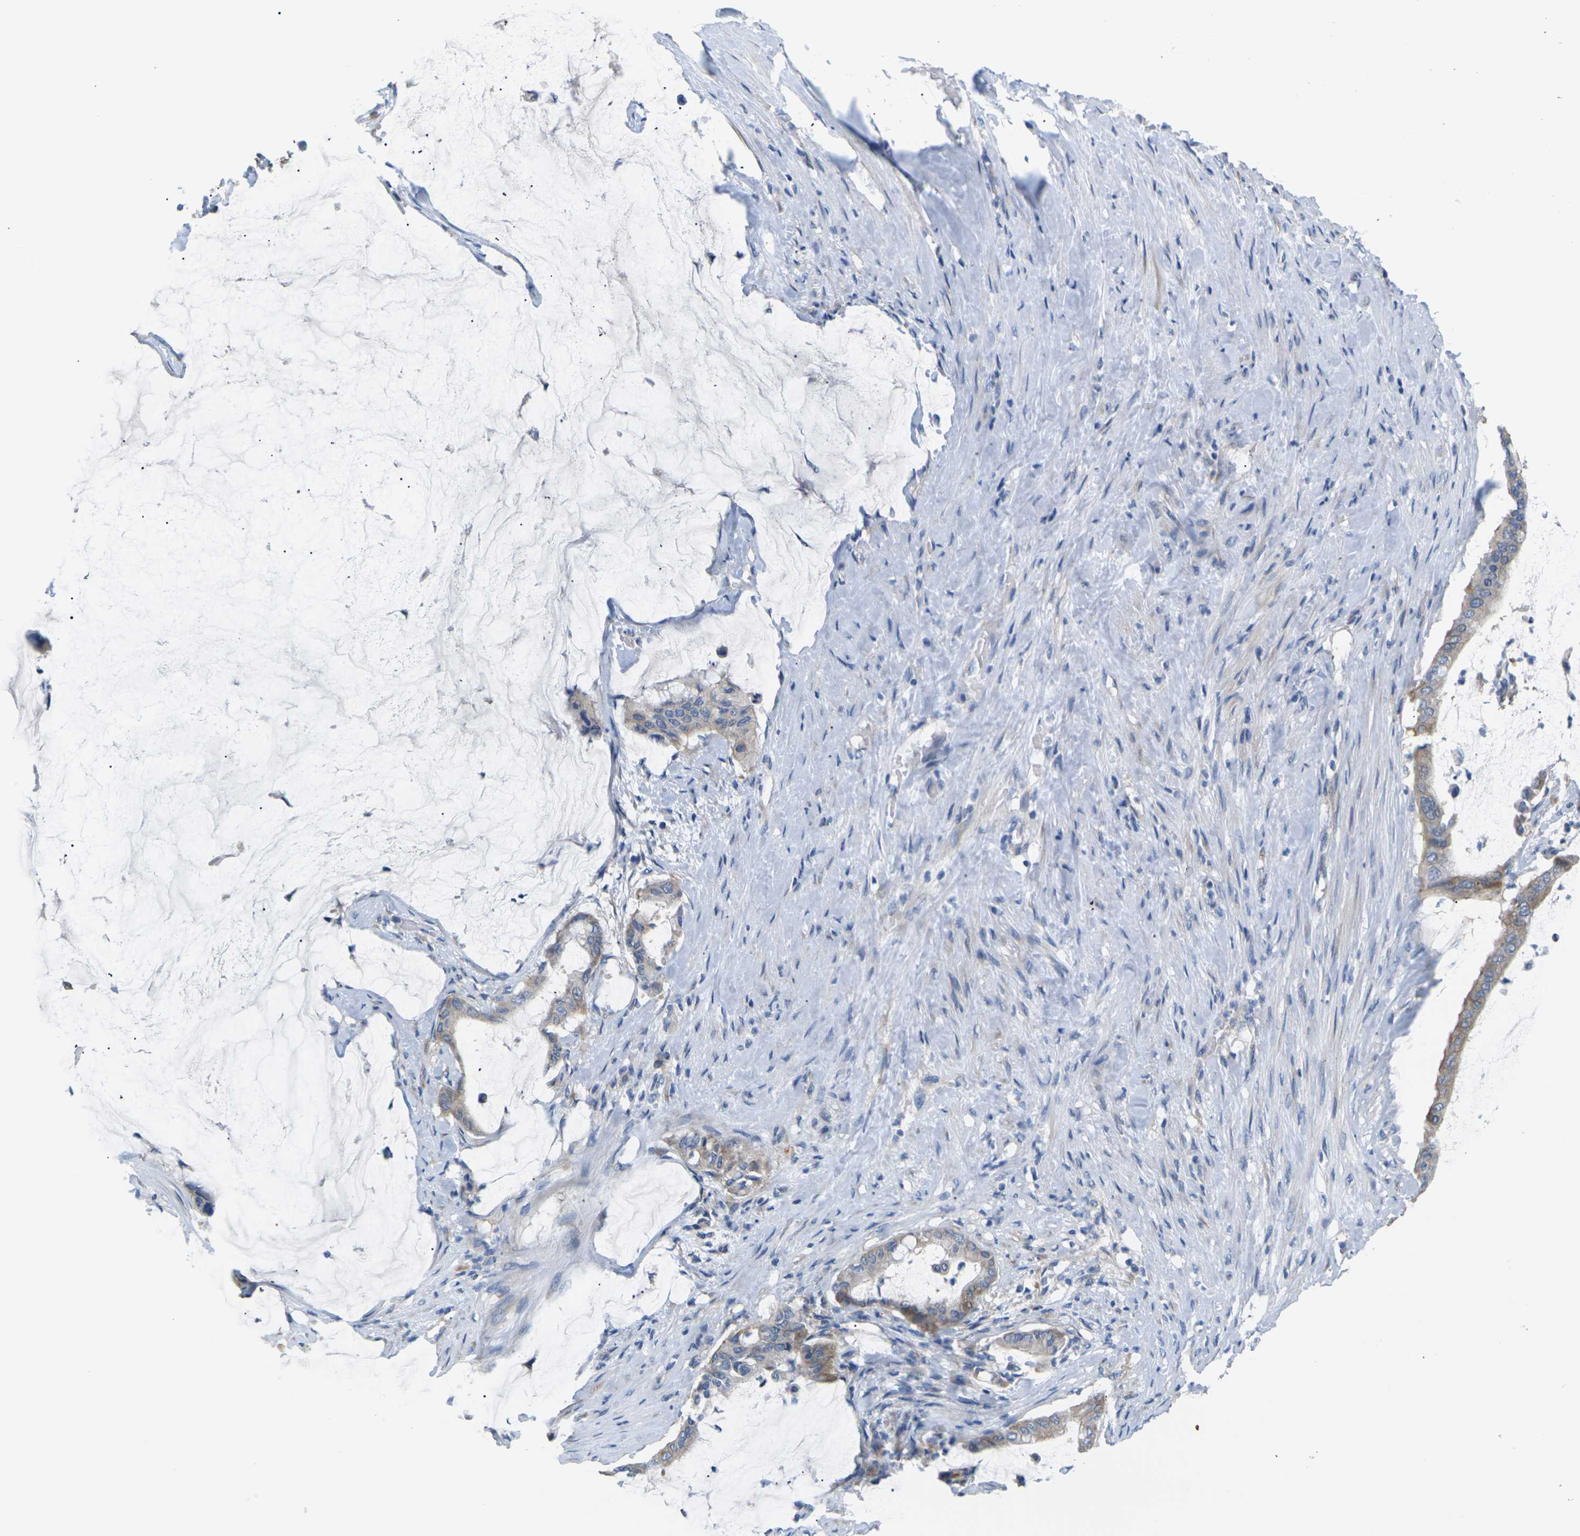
{"staining": {"intensity": "weak", "quantity": "25%-75%", "location": "cytoplasmic/membranous"}, "tissue": "pancreatic cancer", "cell_type": "Tumor cells", "image_type": "cancer", "snomed": [{"axis": "morphology", "description": "Adenocarcinoma, NOS"}, {"axis": "topography", "description": "Pancreas"}], "caption": "IHC photomicrograph of pancreatic cancer (adenocarcinoma) stained for a protein (brown), which demonstrates low levels of weak cytoplasmic/membranous expression in approximately 25%-75% of tumor cells.", "gene": "KLHDC8B", "patient": {"sex": "male", "age": 41}}